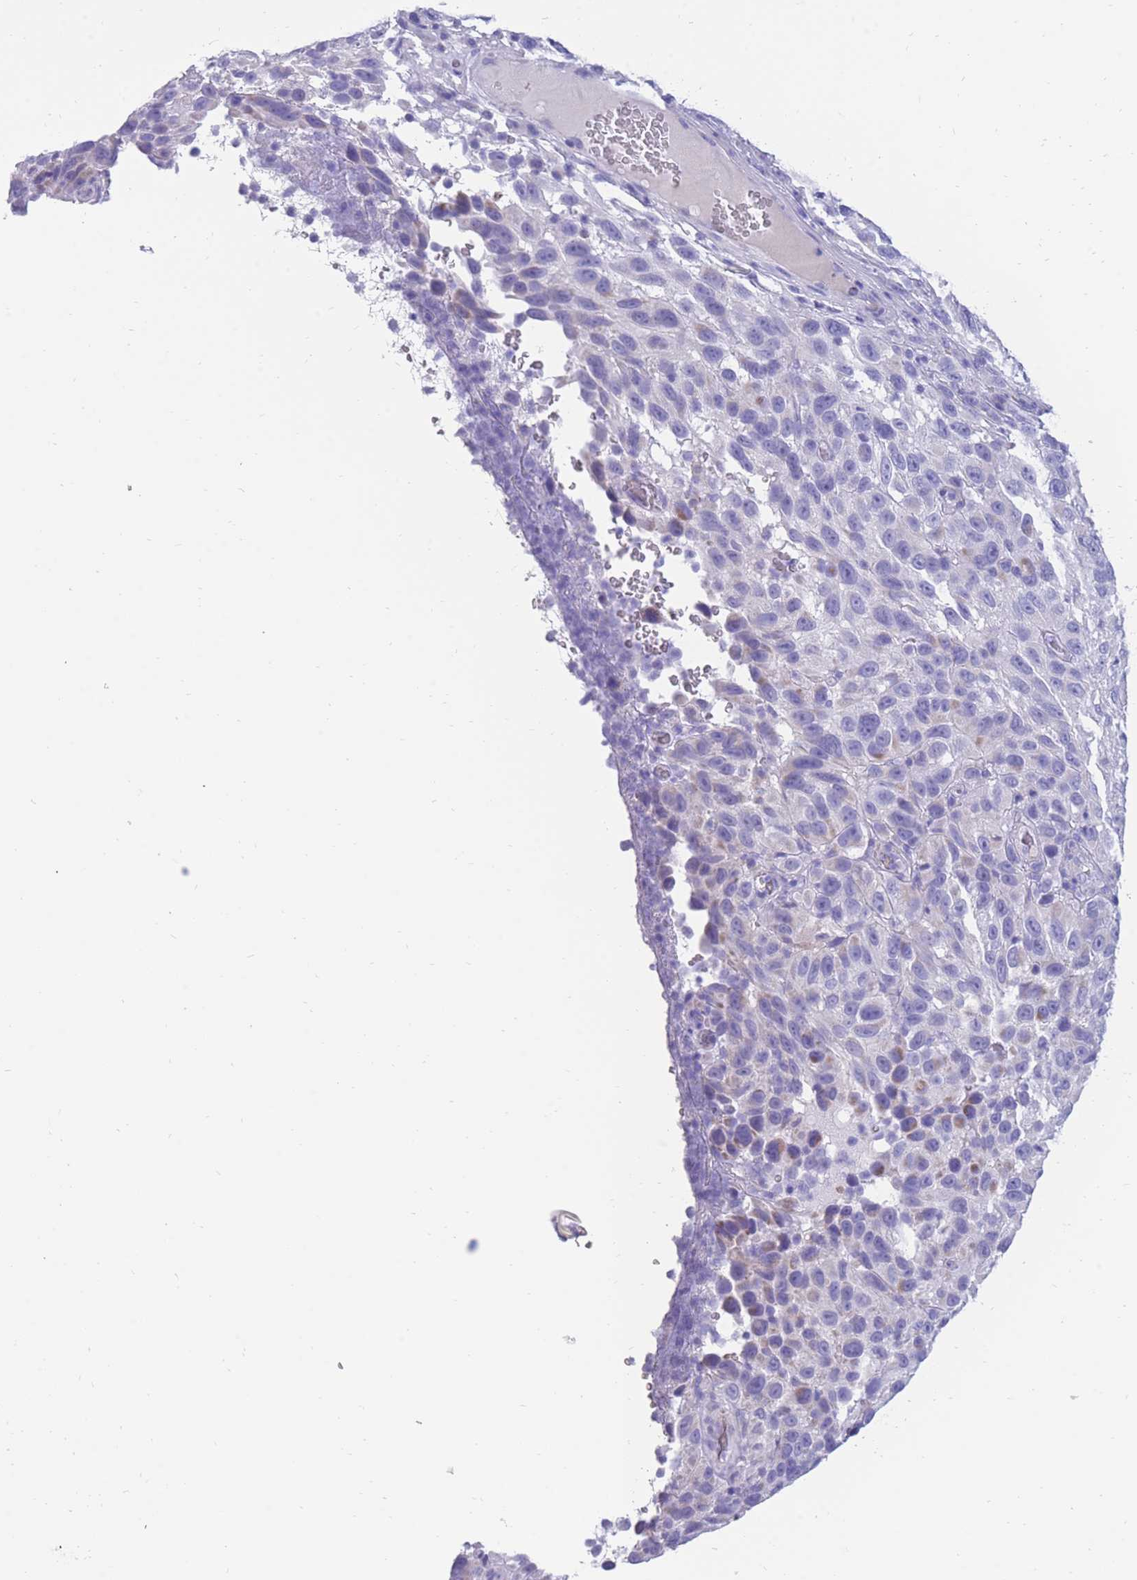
{"staining": {"intensity": "negative", "quantity": "none", "location": "none"}, "tissue": "melanoma", "cell_type": "Tumor cells", "image_type": "cancer", "snomed": [{"axis": "morphology", "description": "Malignant melanoma, NOS"}, {"axis": "topography", "description": "Skin"}], "caption": "IHC histopathology image of neoplastic tissue: melanoma stained with DAB (3,3'-diaminobenzidine) displays no significant protein positivity in tumor cells.", "gene": "INTS2", "patient": {"sex": "female", "age": 96}}